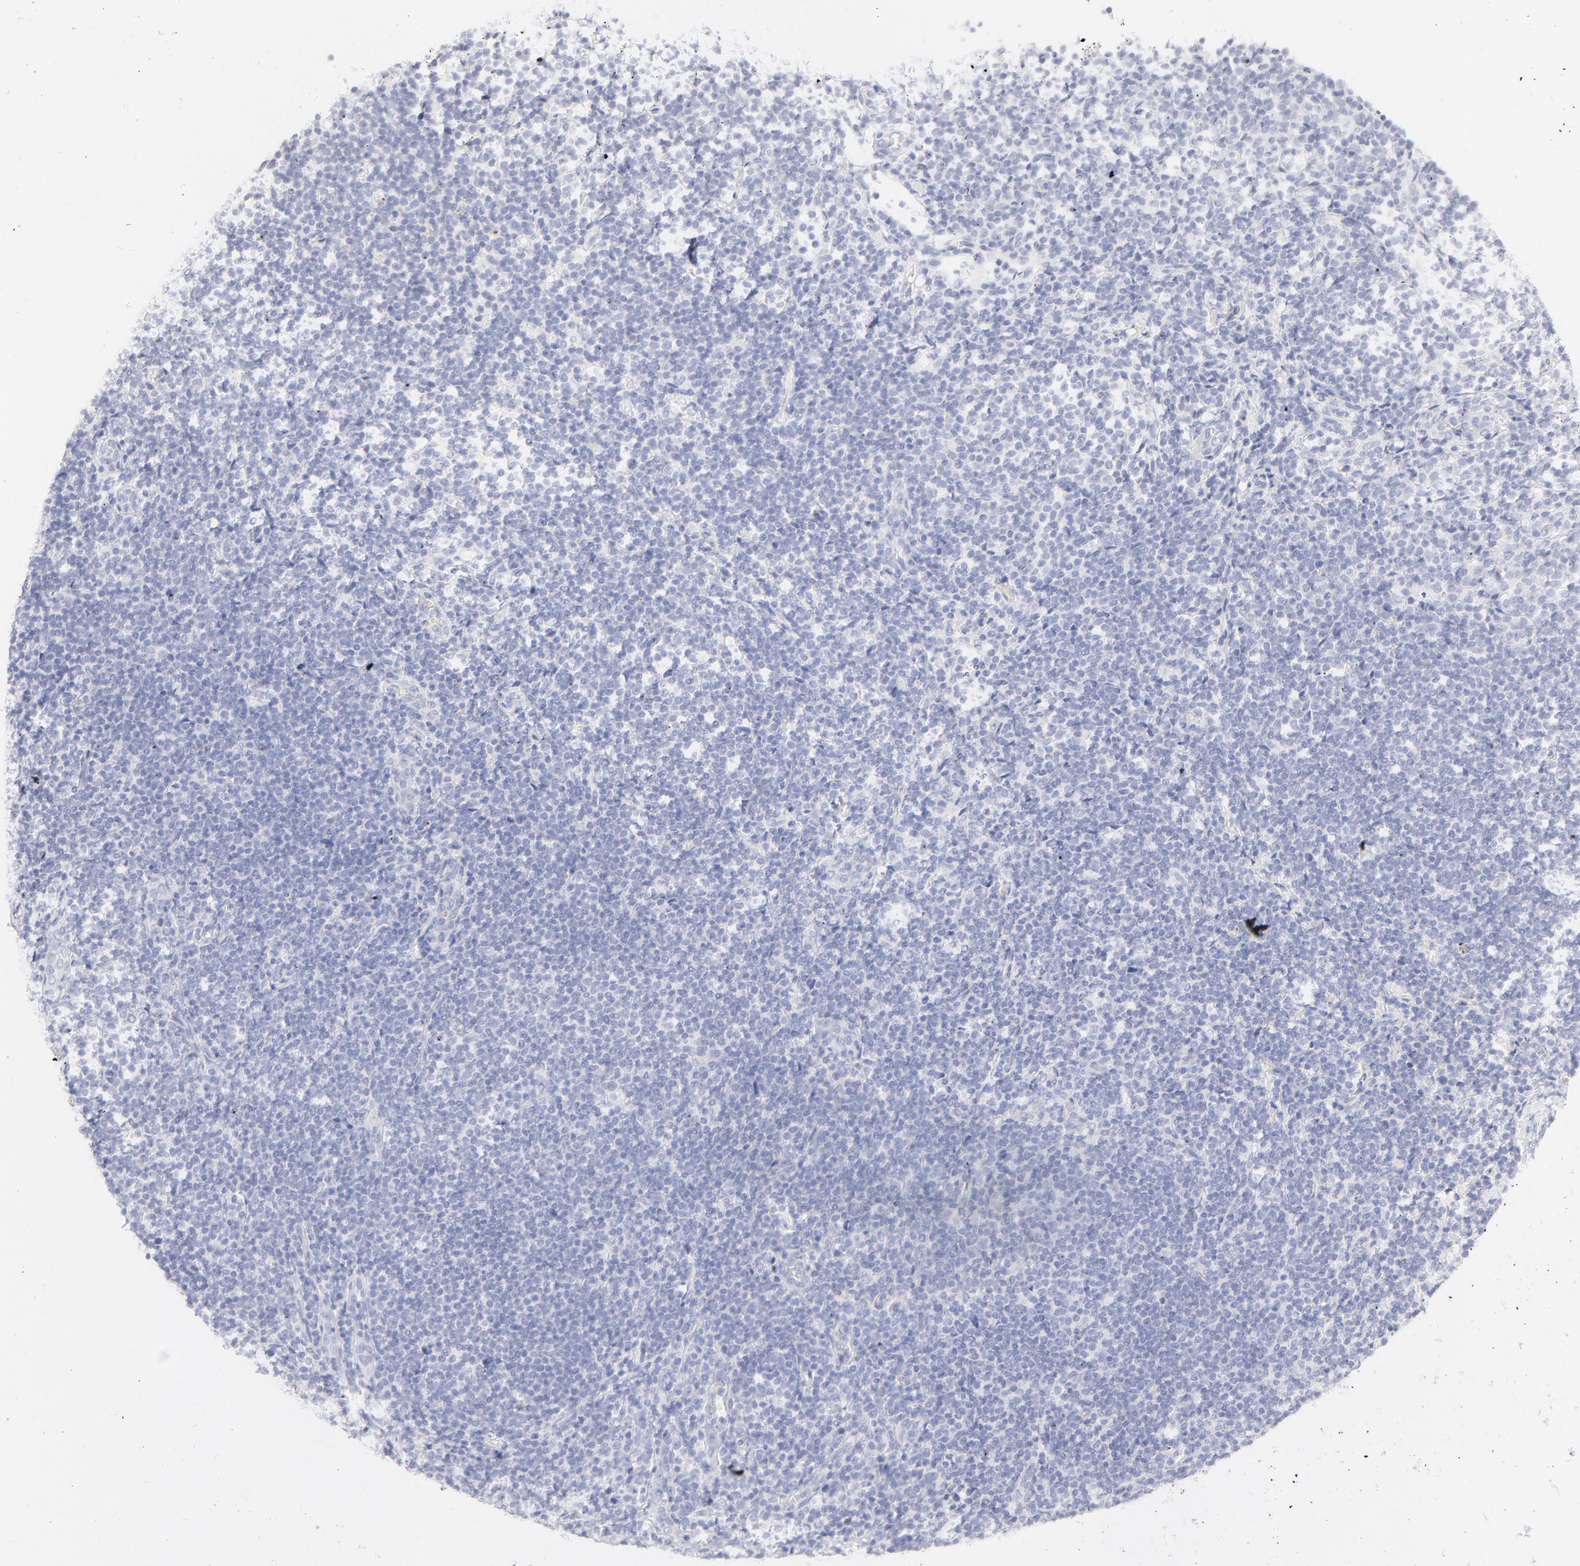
{"staining": {"intensity": "negative", "quantity": "none", "location": "none"}, "tissue": "lymphoma", "cell_type": "Tumor cells", "image_type": "cancer", "snomed": [{"axis": "morphology", "description": "Malignant lymphoma, non-Hodgkin's type, Low grade"}, {"axis": "topography", "description": "Lymph node"}], "caption": "The micrograph shows no significant expression in tumor cells of lymphoma.", "gene": "ELF3", "patient": {"sex": "female", "age": 76}}